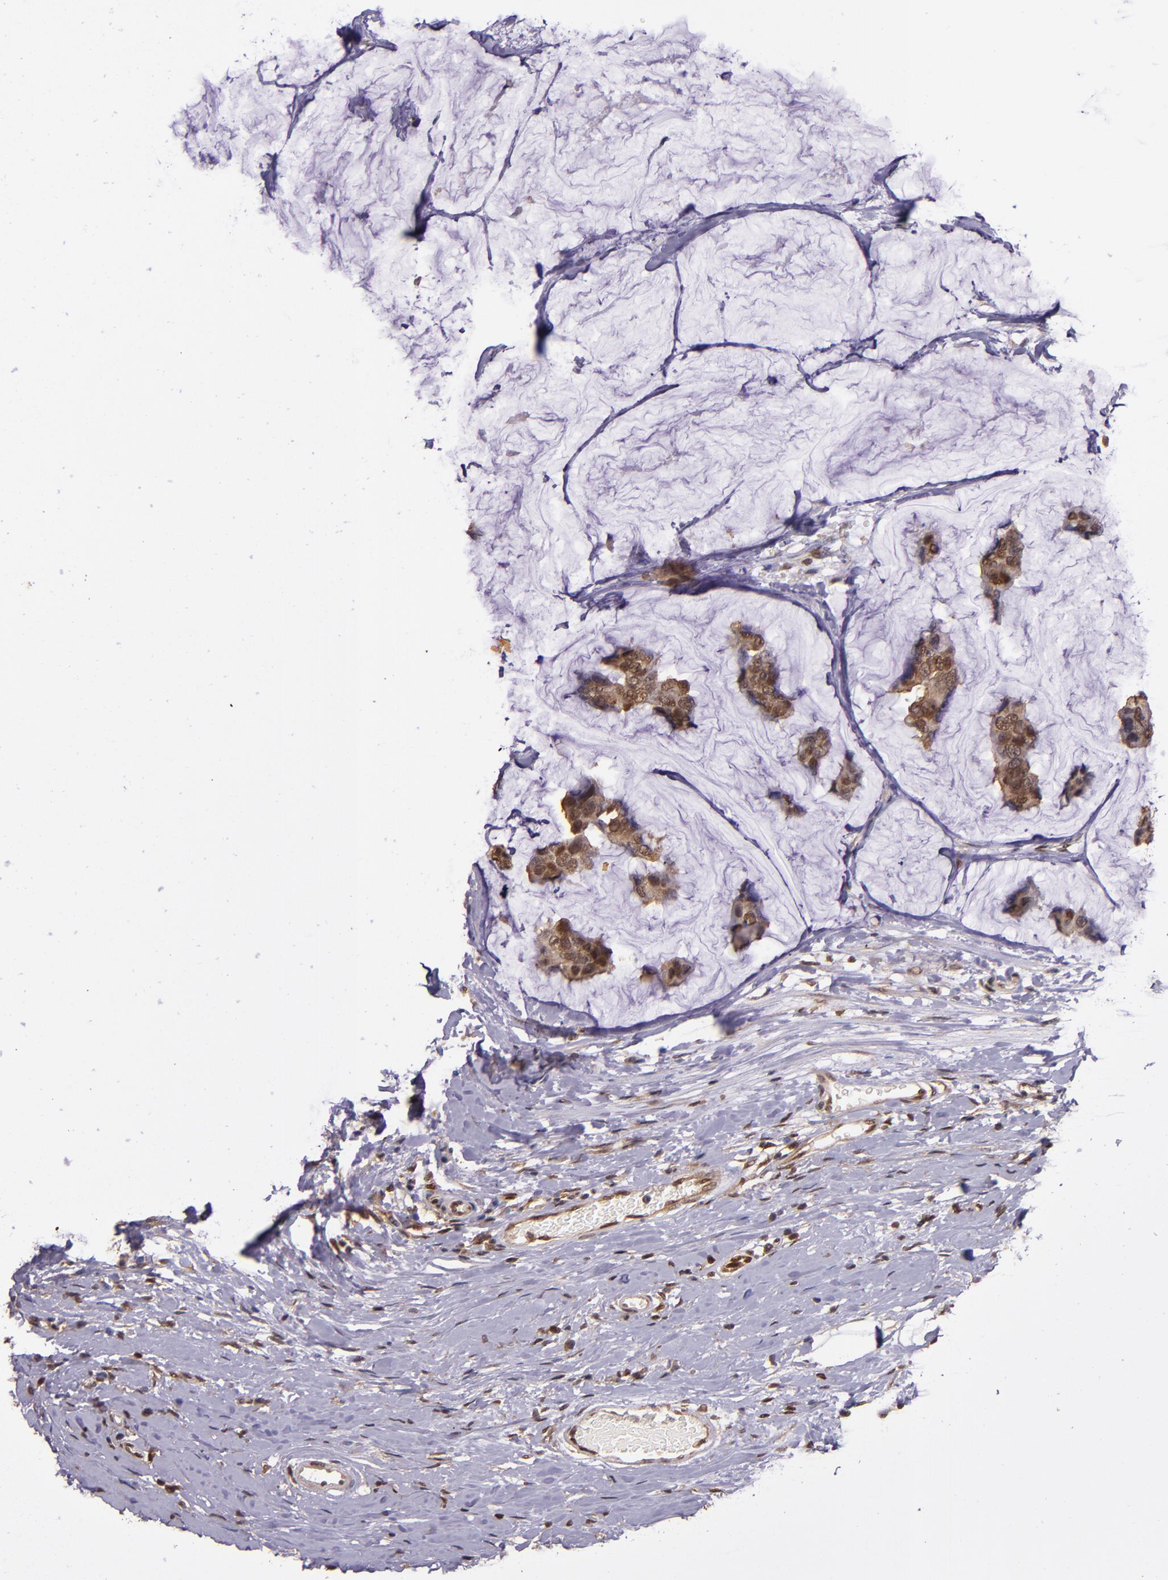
{"staining": {"intensity": "moderate", "quantity": ">75%", "location": "cytoplasmic/membranous,nuclear"}, "tissue": "breast cancer", "cell_type": "Tumor cells", "image_type": "cancer", "snomed": [{"axis": "morphology", "description": "Normal tissue, NOS"}, {"axis": "morphology", "description": "Duct carcinoma"}, {"axis": "topography", "description": "Breast"}], "caption": "A photomicrograph of breast cancer stained for a protein displays moderate cytoplasmic/membranous and nuclear brown staining in tumor cells.", "gene": "STAT6", "patient": {"sex": "female", "age": 50}}